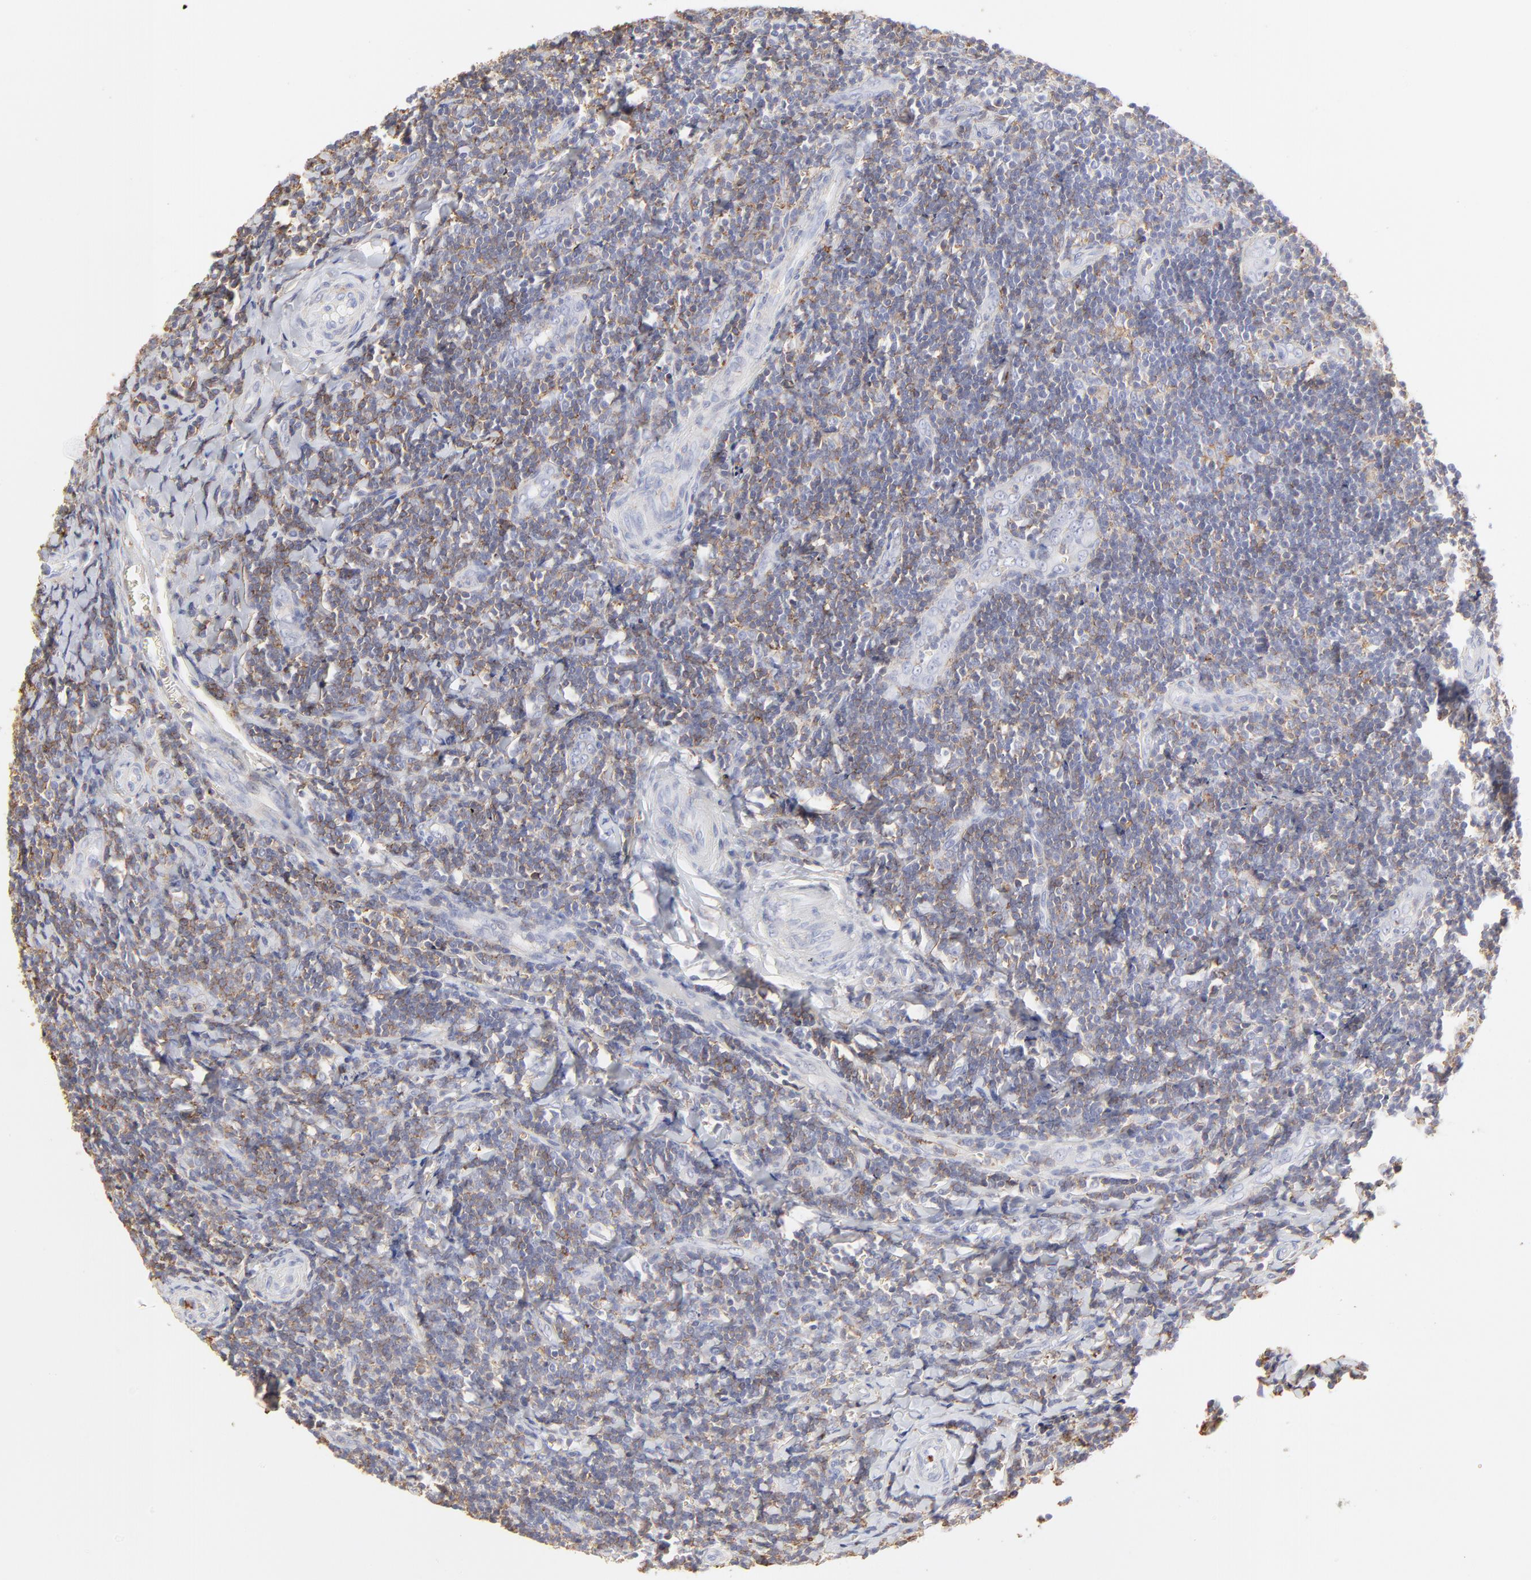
{"staining": {"intensity": "weak", "quantity": "<25%", "location": "cytoplasmic/membranous"}, "tissue": "tonsil", "cell_type": "Germinal center cells", "image_type": "normal", "snomed": [{"axis": "morphology", "description": "Normal tissue, NOS"}, {"axis": "topography", "description": "Tonsil"}], "caption": "The immunohistochemistry photomicrograph has no significant staining in germinal center cells of tonsil. (Brightfield microscopy of DAB IHC at high magnification).", "gene": "ANXA6", "patient": {"sex": "male", "age": 20}}